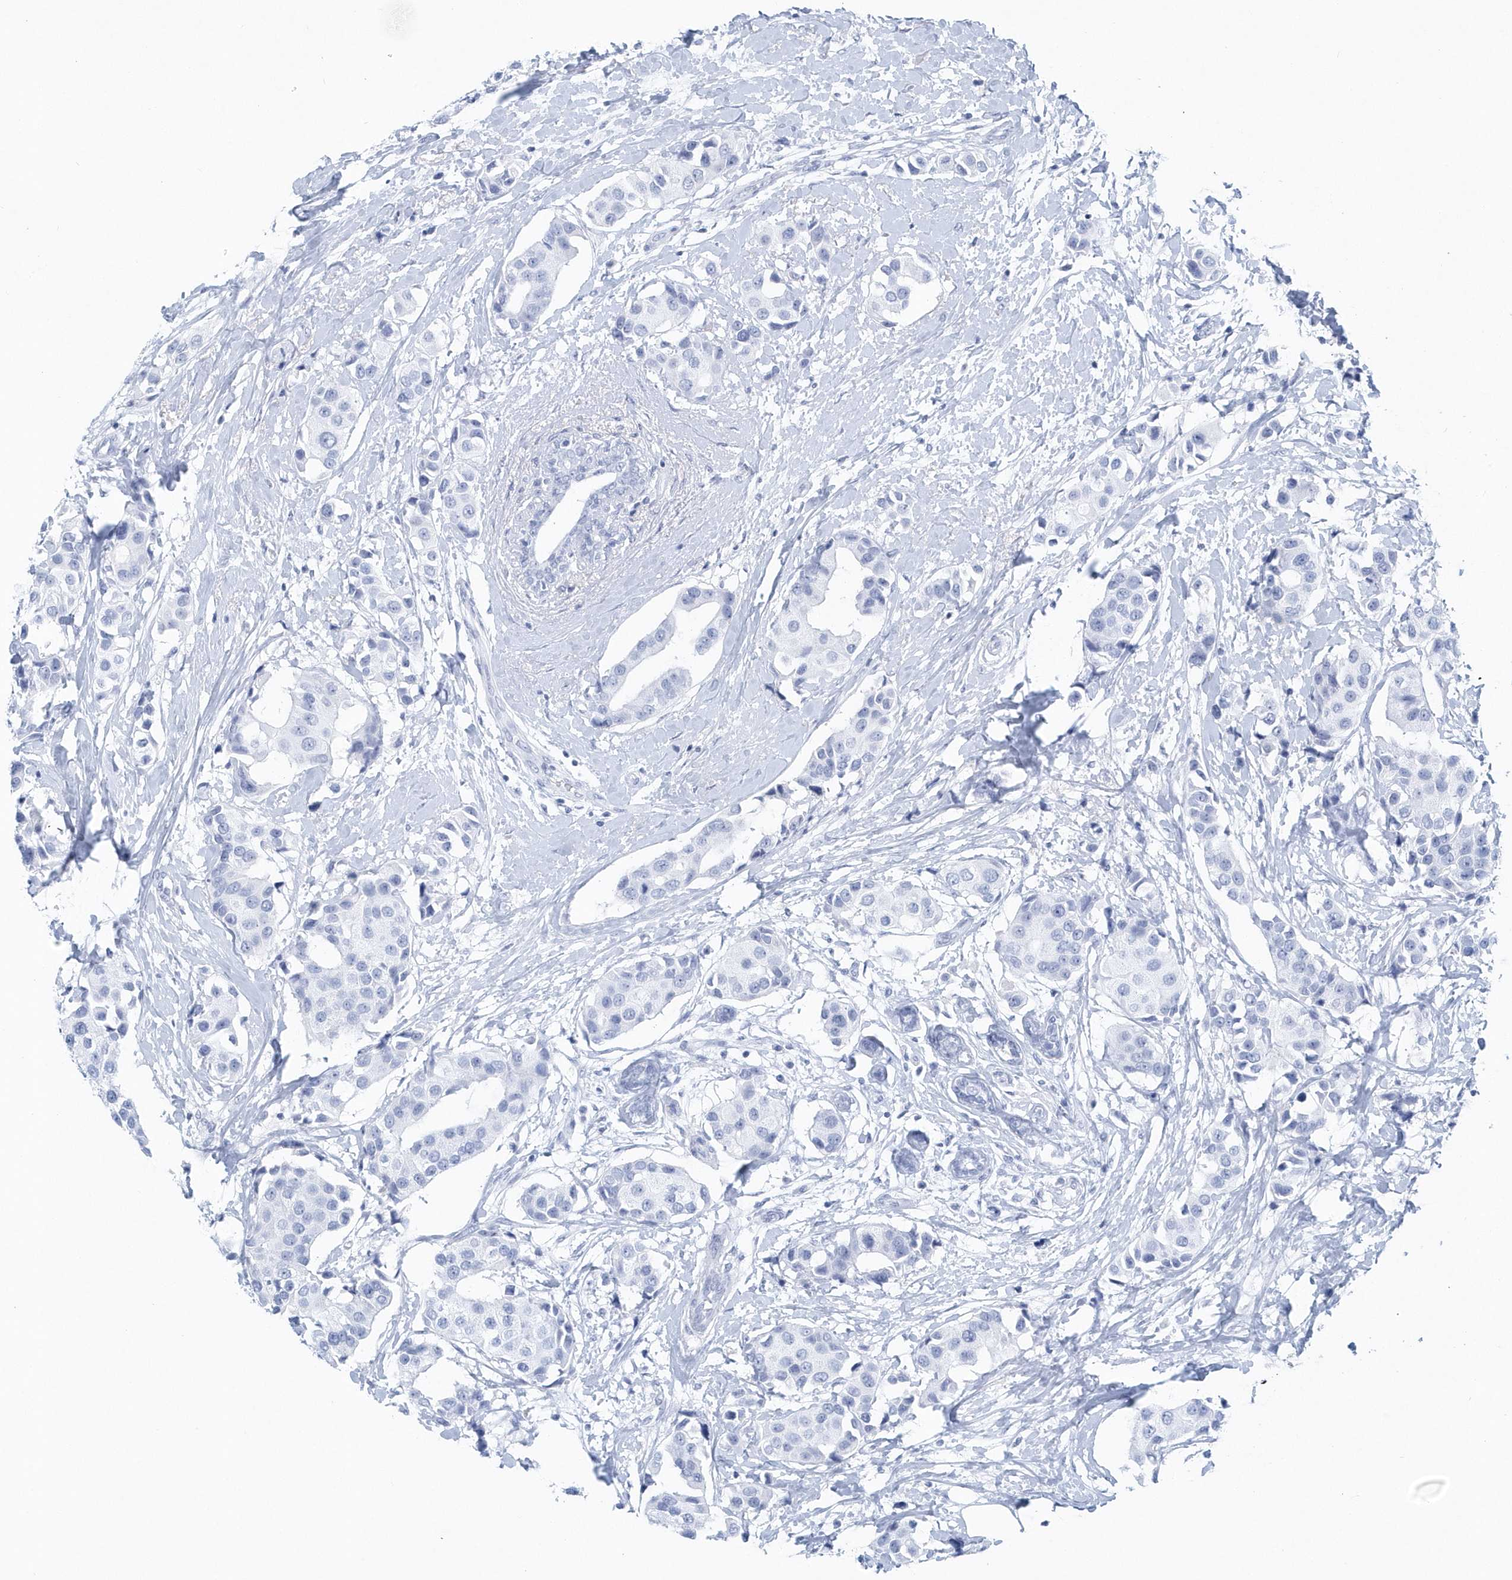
{"staining": {"intensity": "negative", "quantity": "none", "location": "none"}, "tissue": "breast cancer", "cell_type": "Tumor cells", "image_type": "cancer", "snomed": [{"axis": "morphology", "description": "Normal tissue, NOS"}, {"axis": "morphology", "description": "Duct carcinoma"}, {"axis": "topography", "description": "Breast"}], "caption": "Image shows no protein expression in tumor cells of intraductal carcinoma (breast) tissue.", "gene": "PTPRO", "patient": {"sex": "female", "age": 39}}